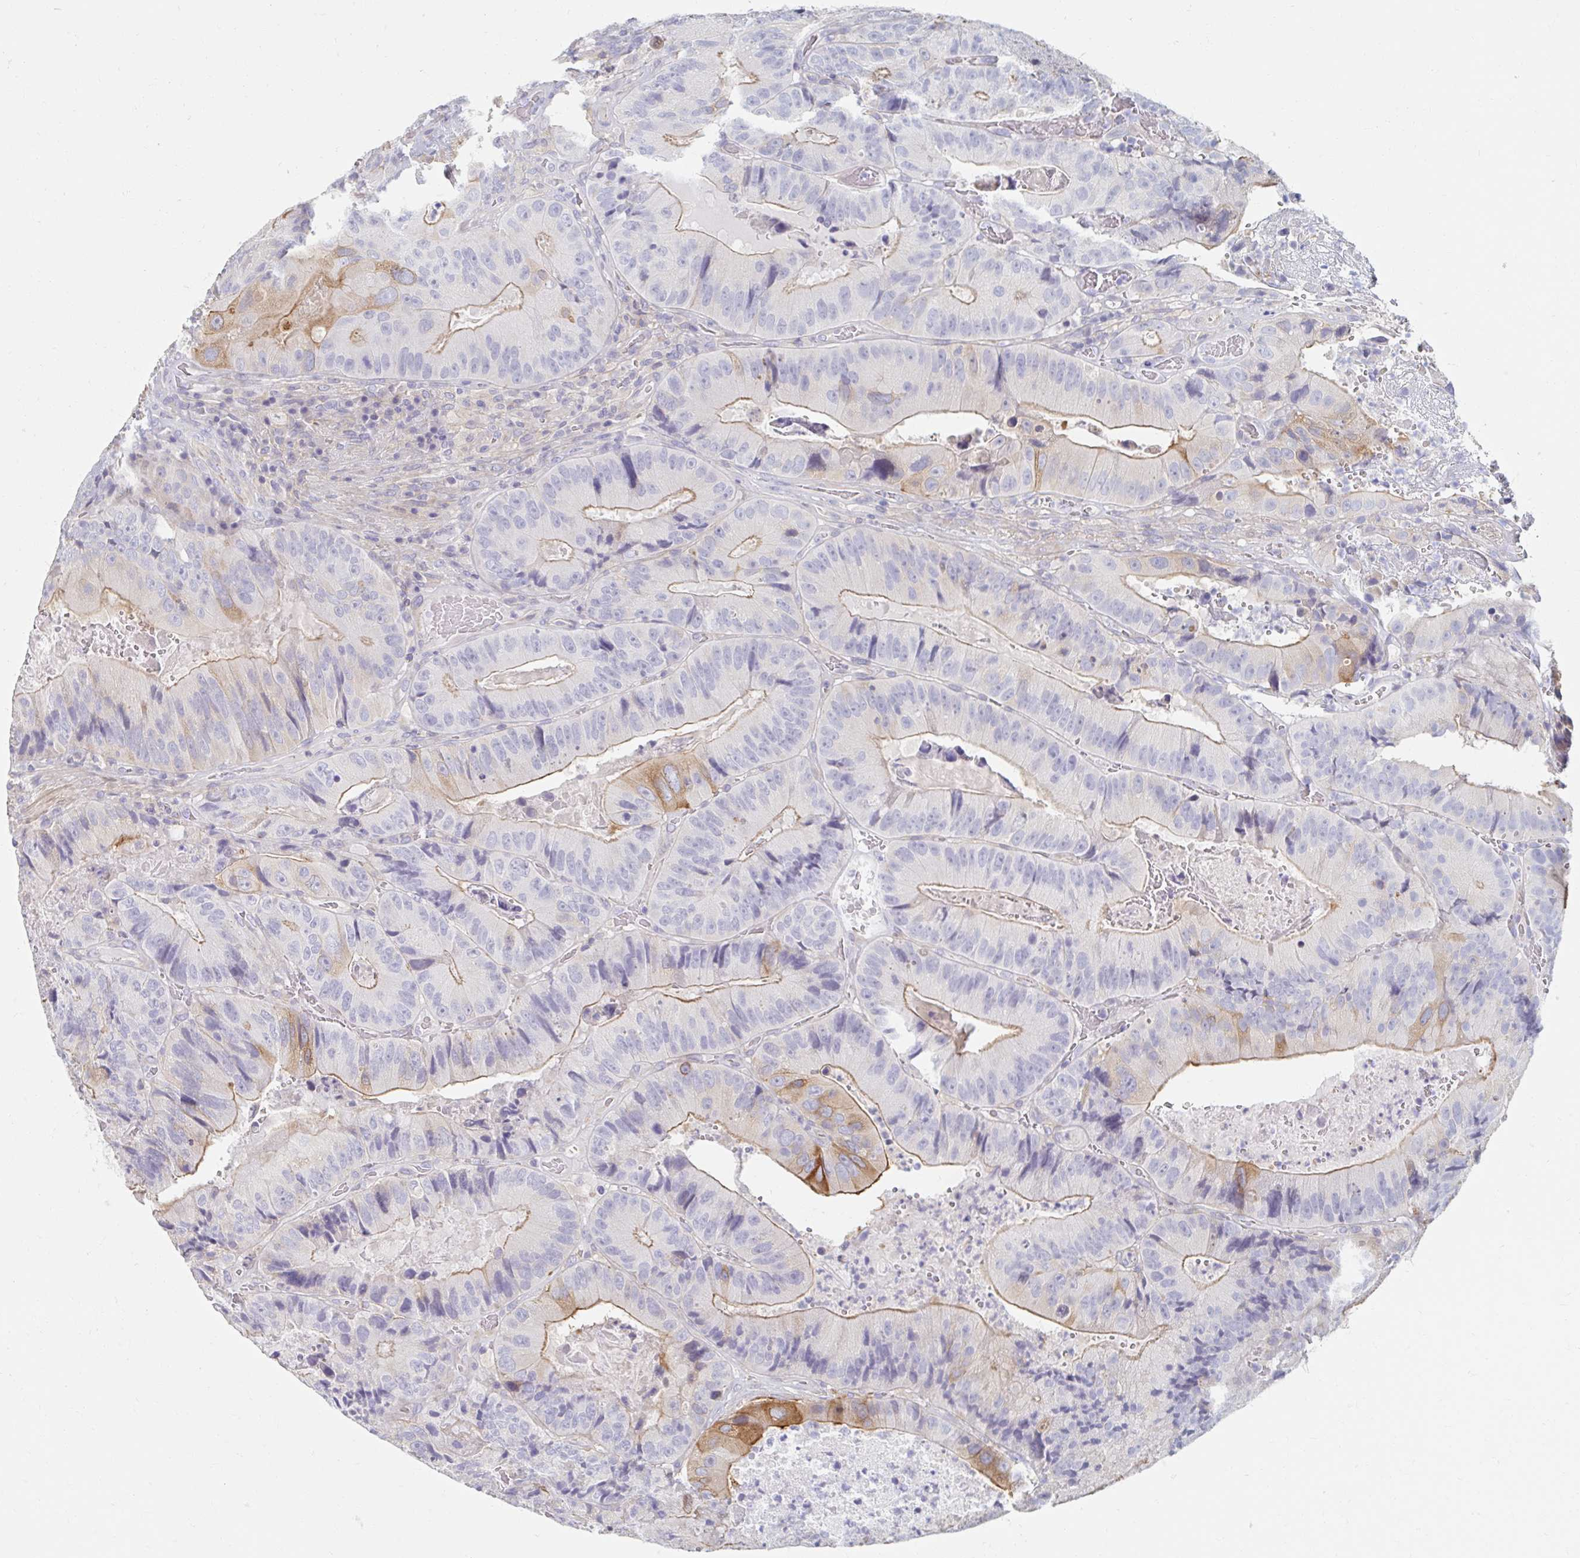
{"staining": {"intensity": "moderate", "quantity": "<25%", "location": "cytoplasmic/membranous"}, "tissue": "colorectal cancer", "cell_type": "Tumor cells", "image_type": "cancer", "snomed": [{"axis": "morphology", "description": "Adenocarcinoma, NOS"}, {"axis": "topography", "description": "Colon"}], "caption": "A histopathology image of human colorectal cancer (adenocarcinoma) stained for a protein displays moderate cytoplasmic/membranous brown staining in tumor cells.", "gene": "MYLK2", "patient": {"sex": "female", "age": 86}}